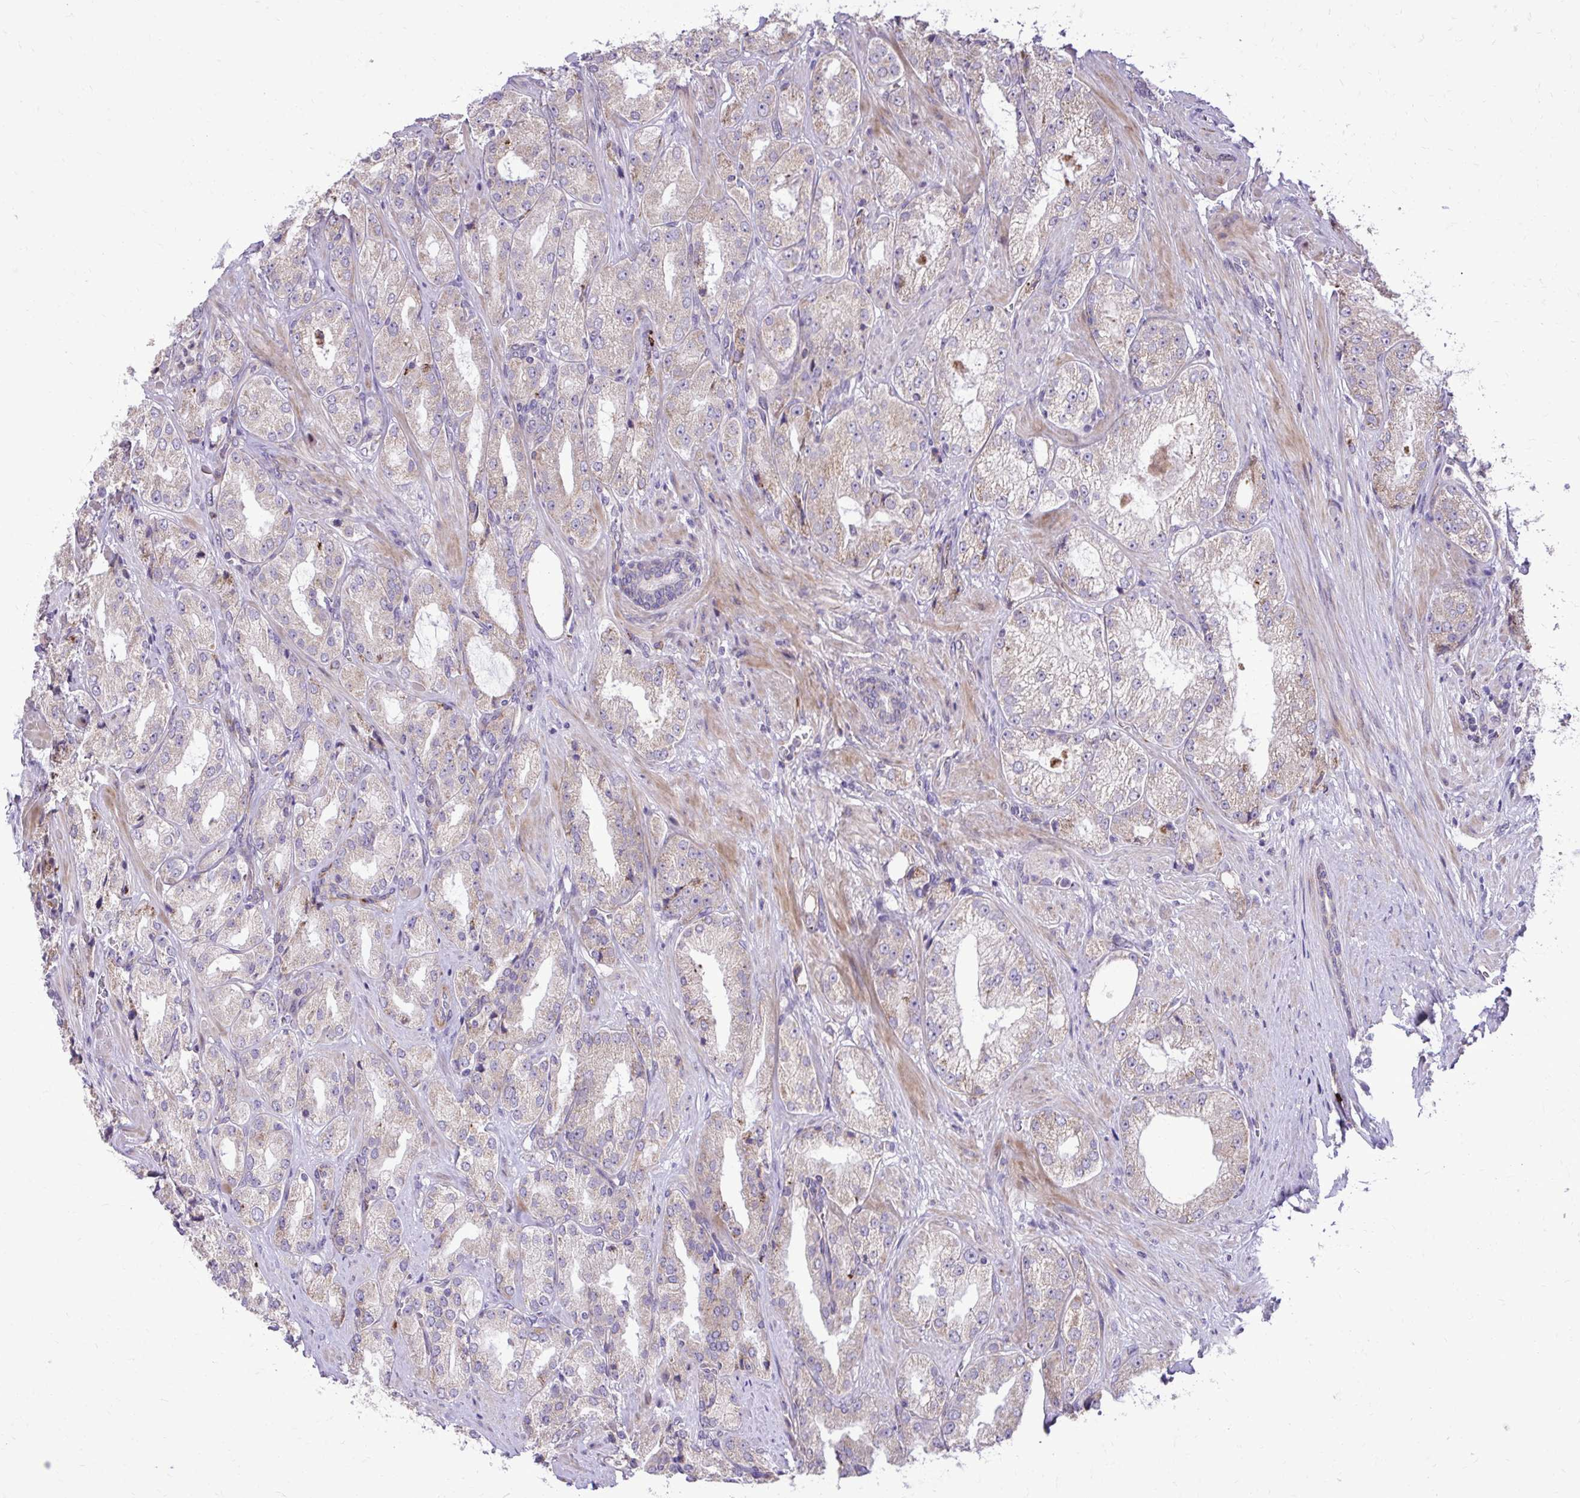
{"staining": {"intensity": "negative", "quantity": "none", "location": "none"}, "tissue": "prostate cancer", "cell_type": "Tumor cells", "image_type": "cancer", "snomed": [{"axis": "morphology", "description": "Adenocarcinoma, High grade"}, {"axis": "topography", "description": "Prostate"}], "caption": "The micrograph shows no significant positivity in tumor cells of prostate adenocarcinoma (high-grade).", "gene": "ABCC3", "patient": {"sex": "male", "age": 68}}